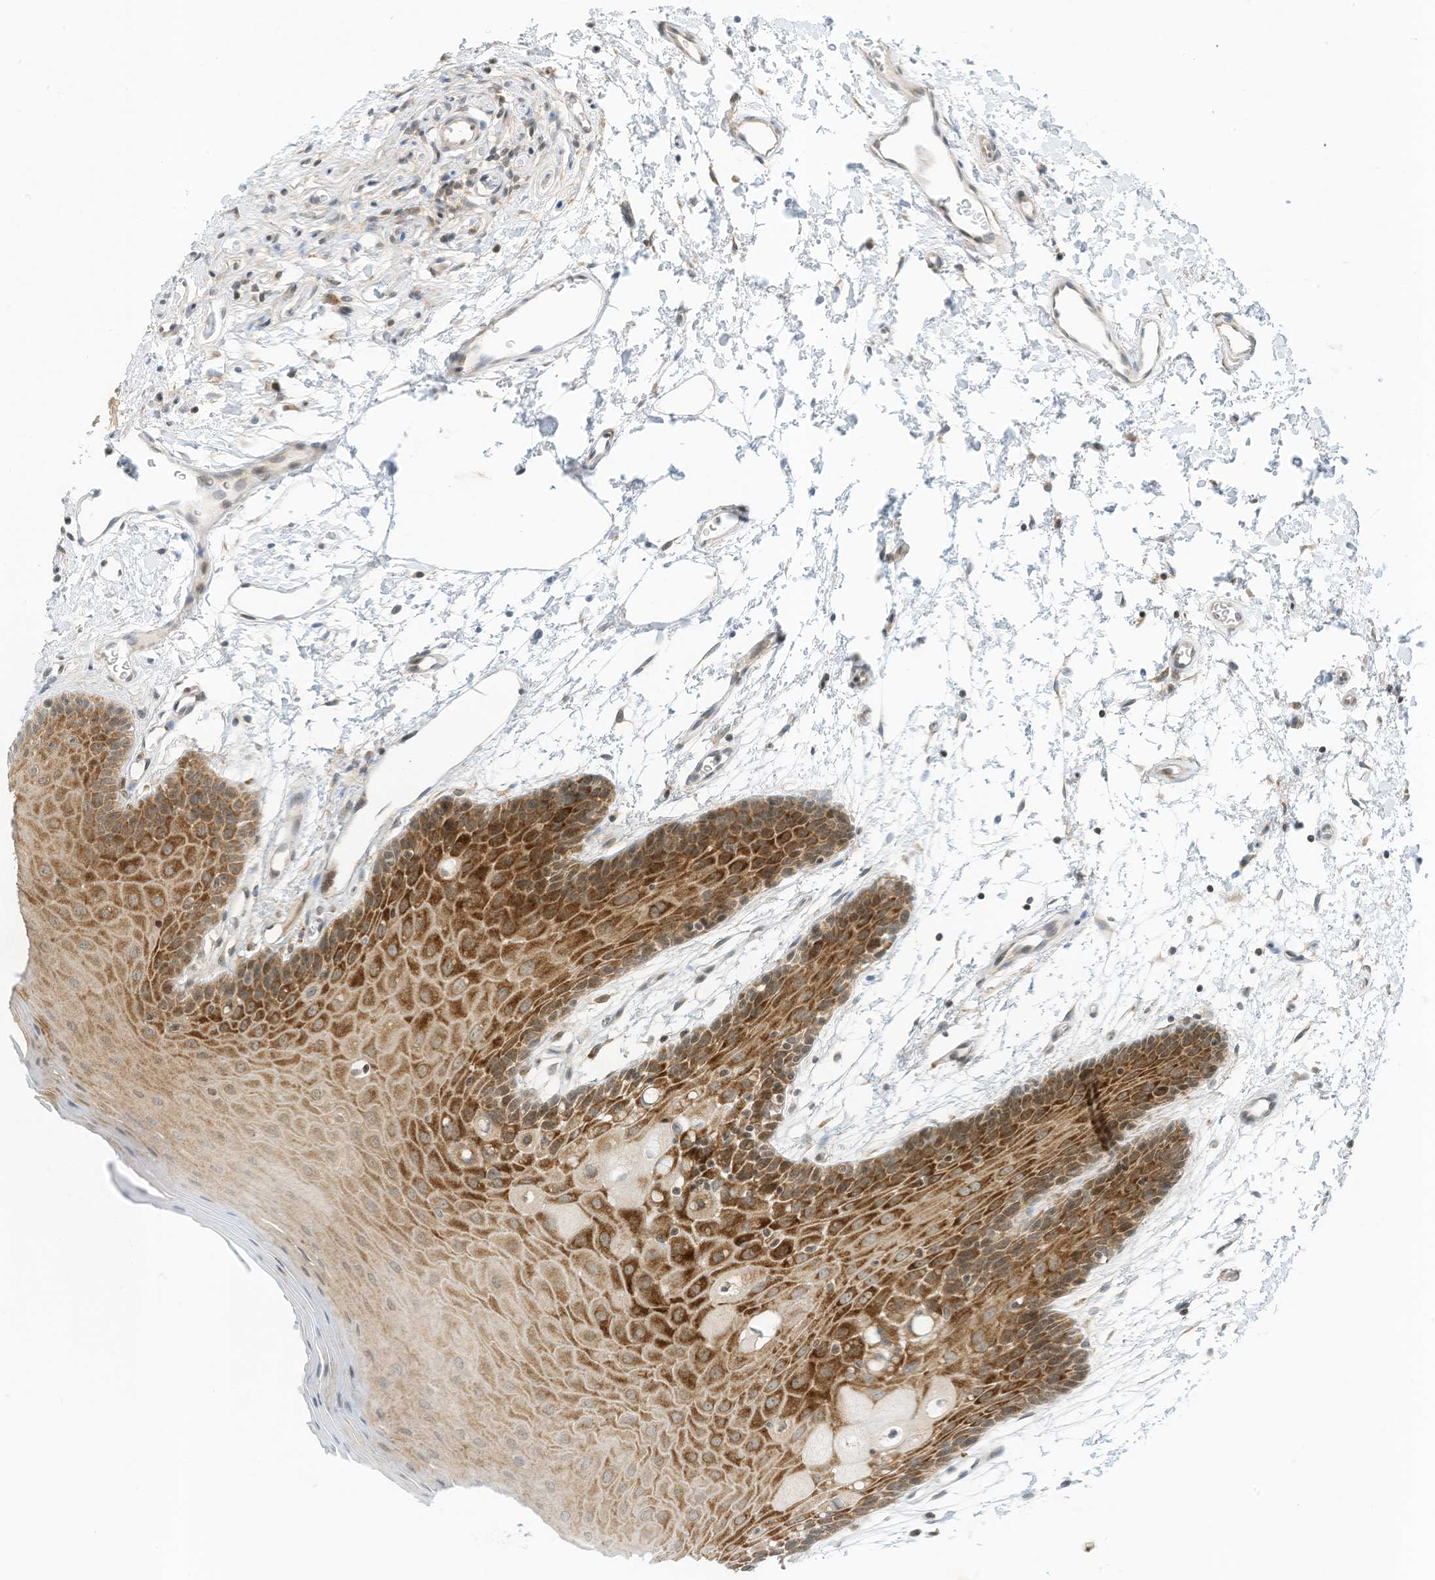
{"staining": {"intensity": "strong", "quantity": "25%-75%", "location": "cytoplasmic/membranous"}, "tissue": "oral mucosa", "cell_type": "Squamous epithelial cells", "image_type": "normal", "snomed": [{"axis": "morphology", "description": "Normal tissue, NOS"}, {"axis": "topography", "description": "Skeletal muscle"}, {"axis": "topography", "description": "Oral tissue"}, {"axis": "topography", "description": "Salivary gland"}, {"axis": "topography", "description": "Peripheral nerve tissue"}], "caption": "IHC micrograph of benign human oral mucosa stained for a protein (brown), which reveals high levels of strong cytoplasmic/membranous expression in approximately 25%-75% of squamous epithelial cells.", "gene": "EDF1", "patient": {"sex": "male", "age": 54}}